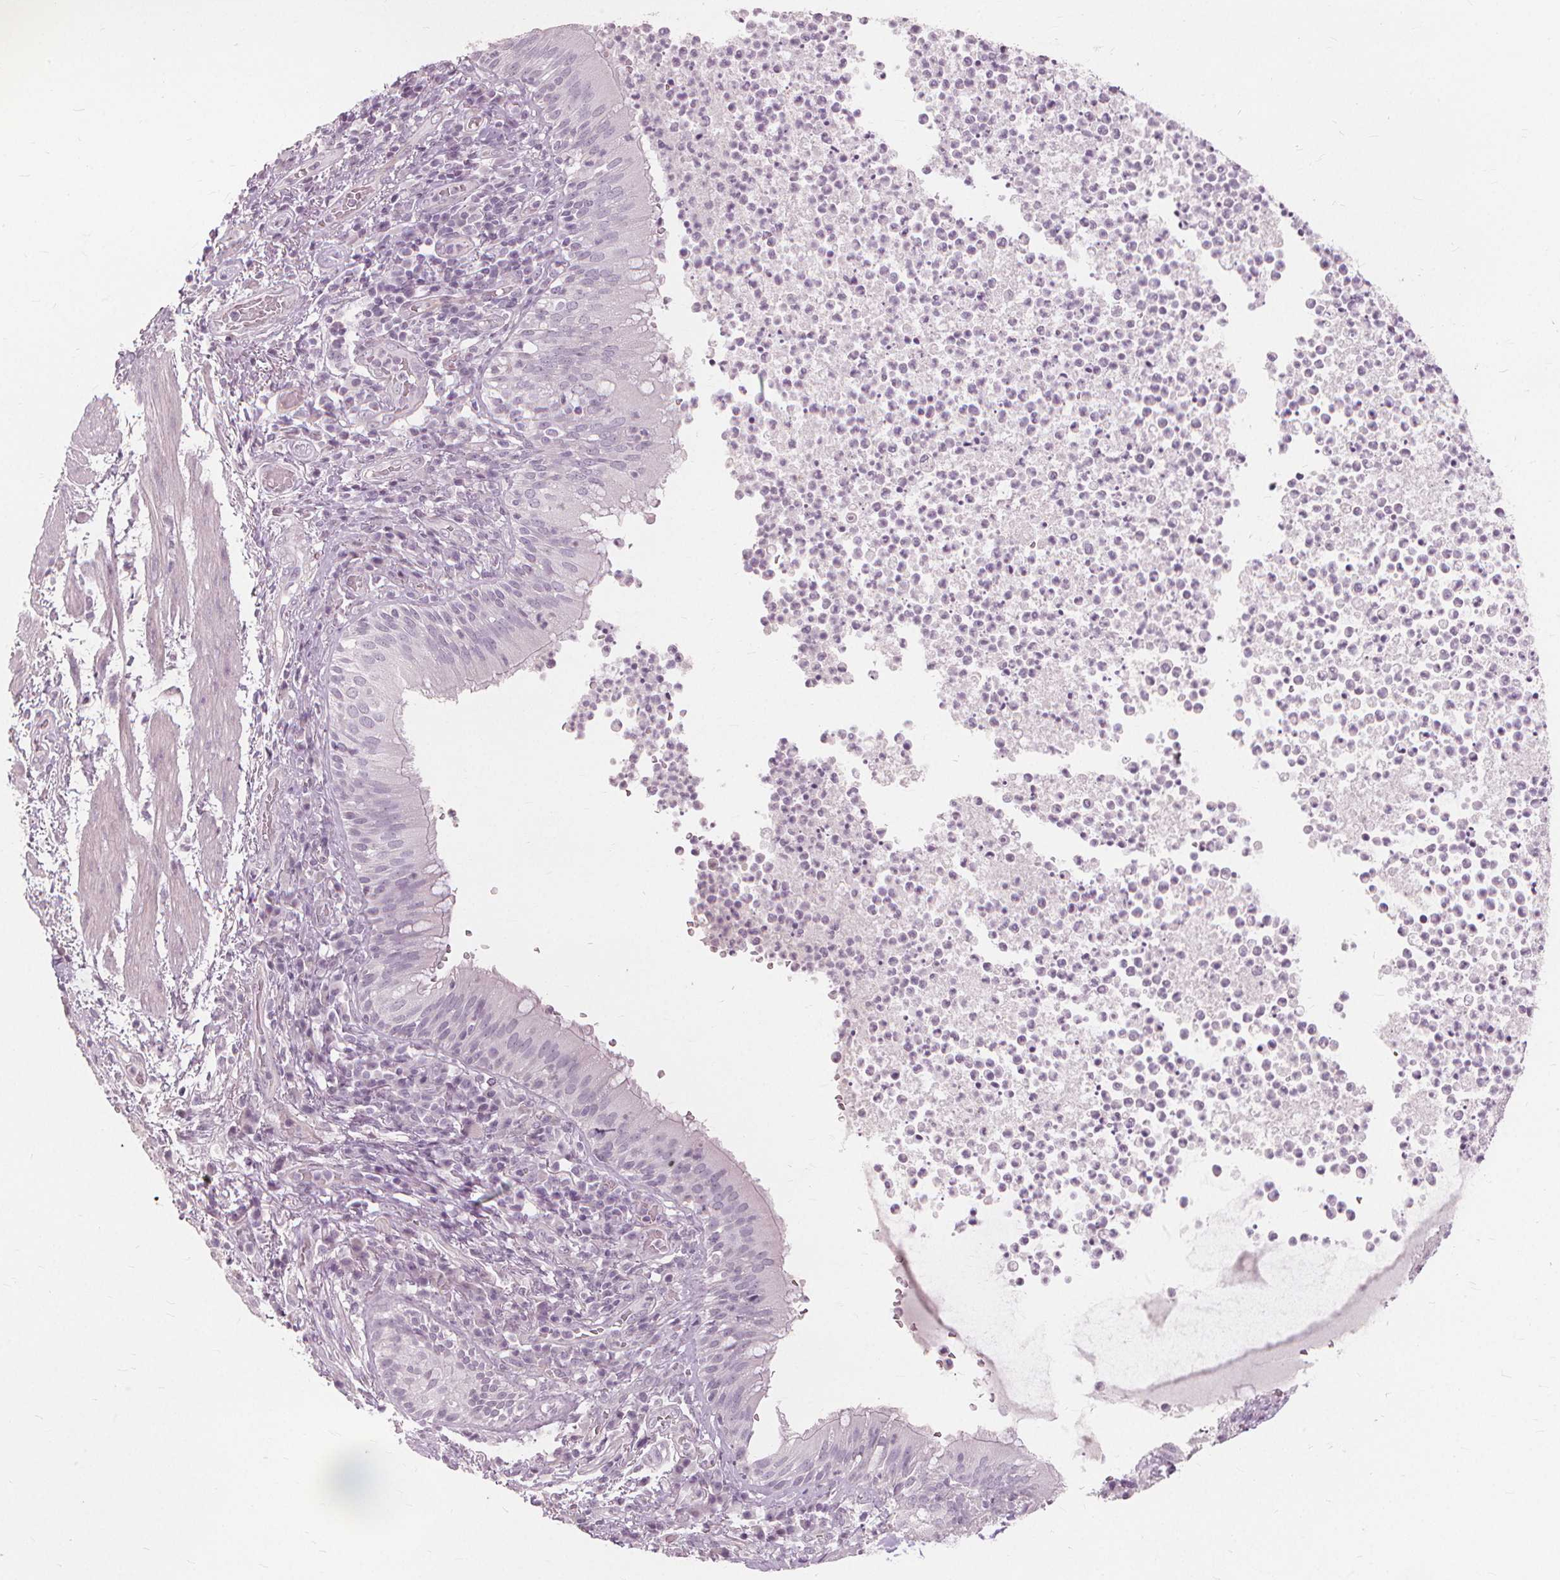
{"staining": {"intensity": "negative", "quantity": "none", "location": "none"}, "tissue": "bronchus", "cell_type": "Respiratory epithelial cells", "image_type": "normal", "snomed": [{"axis": "morphology", "description": "Normal tissue, NOS"}, {"axis": "topography", "description": "Lymph node"}, {"axis": "topography", "description": "Bronchus"}], "caption": "The histopathology image demonstrates no significant staining in respiratory epithelial cells of bronchus.", "gene": "SFTPD", "patient": {"sex": "male", "age": 56}}